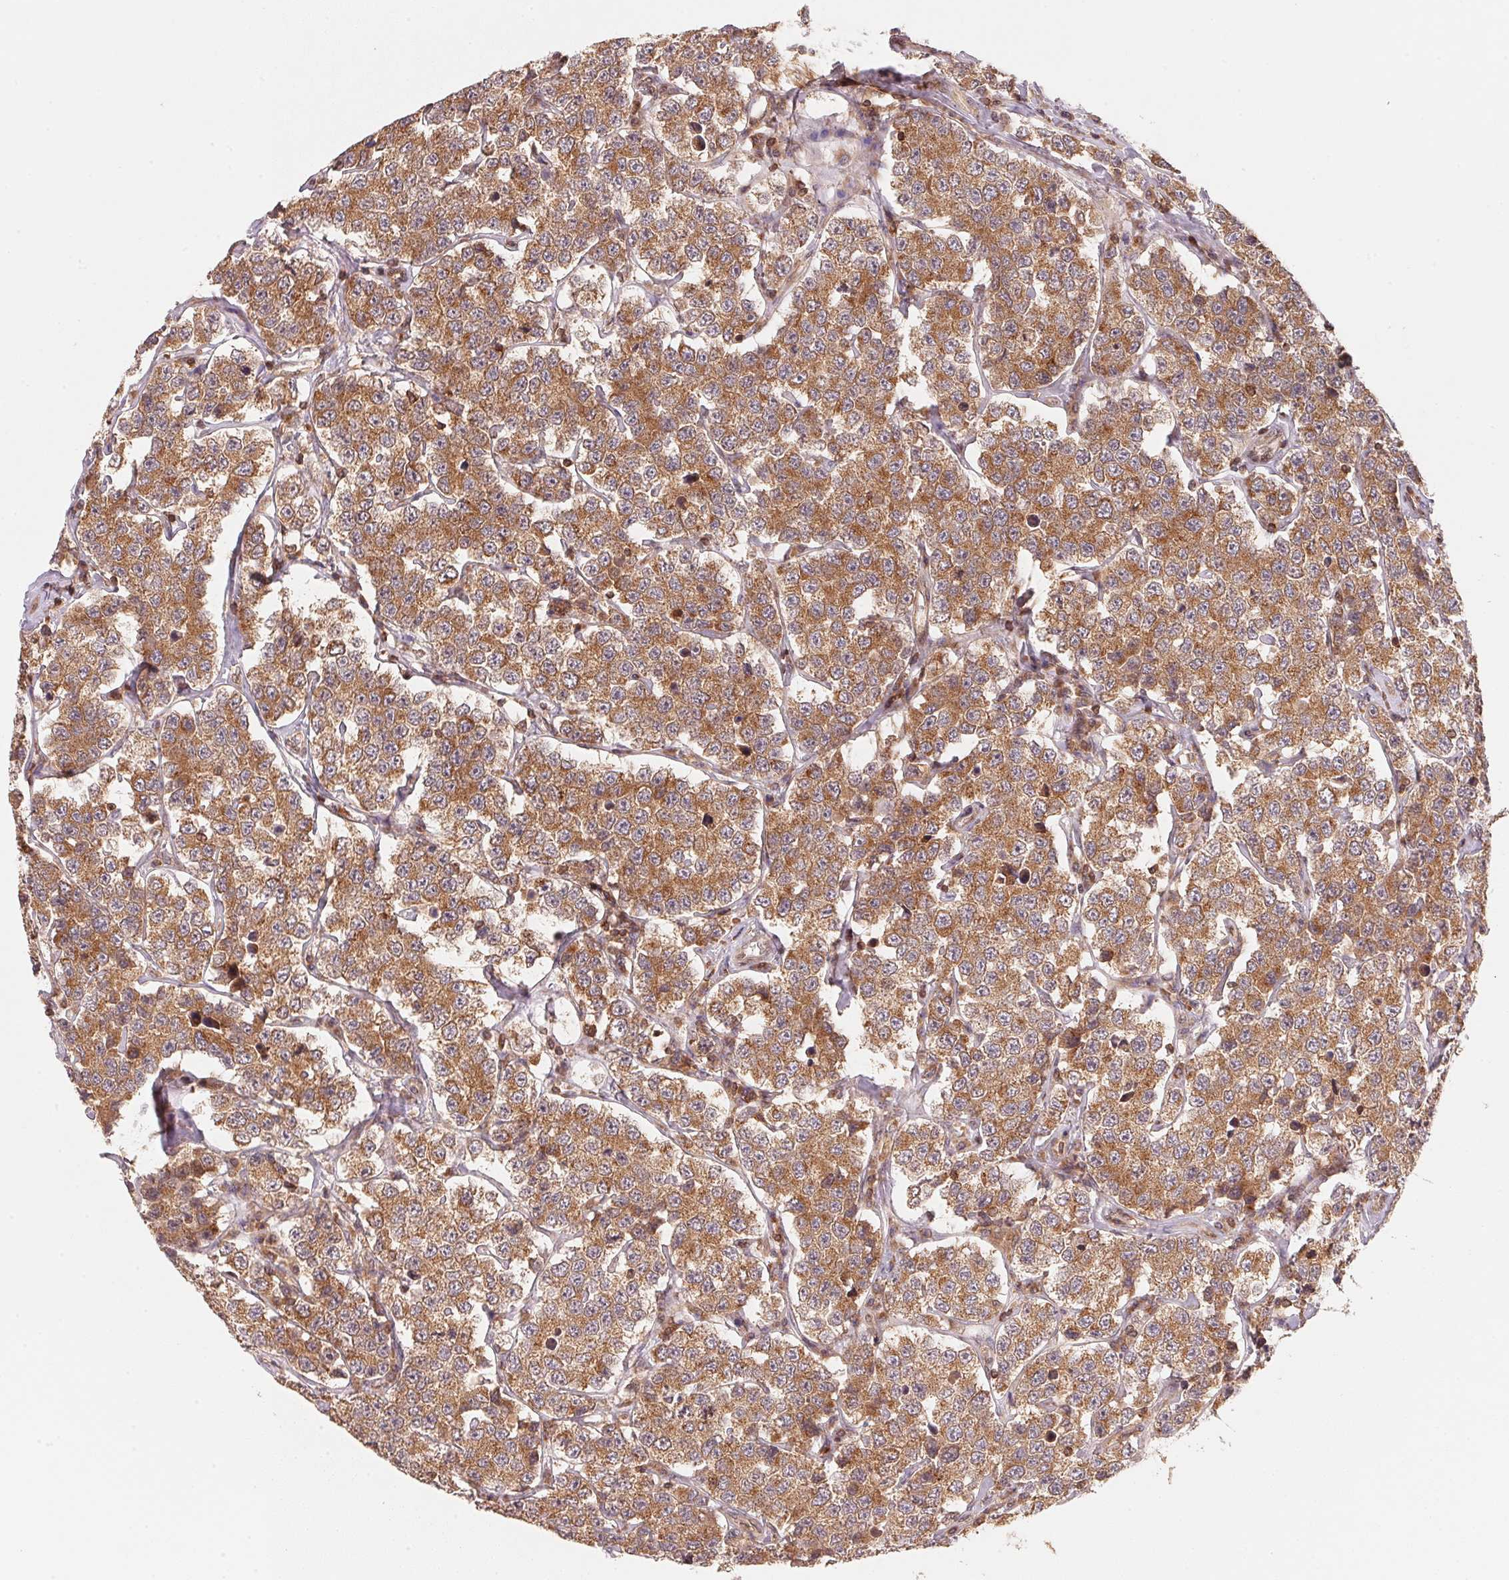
{"staining": {"intensity": "moderate", "quantity": ">75%", "location": "cytoplasmic/membranous"}, "tissue": "testis cancer", "cell_type": "Tumor cells", "image_type": "cancer", "snomed": [{"axis": "morphology", "description": "Seminoma, NOS"}, {"axis": "topography", "description": "Testis"}], "caption": "Human seminoma (testis) stained for a protein (brown) demonstrates moderate cytoplasmic/membranous positive positivity in approximately >75% of tumor cells.", "gene": "CCDC102B", "patient": {"sex": "male", "age": 34}}